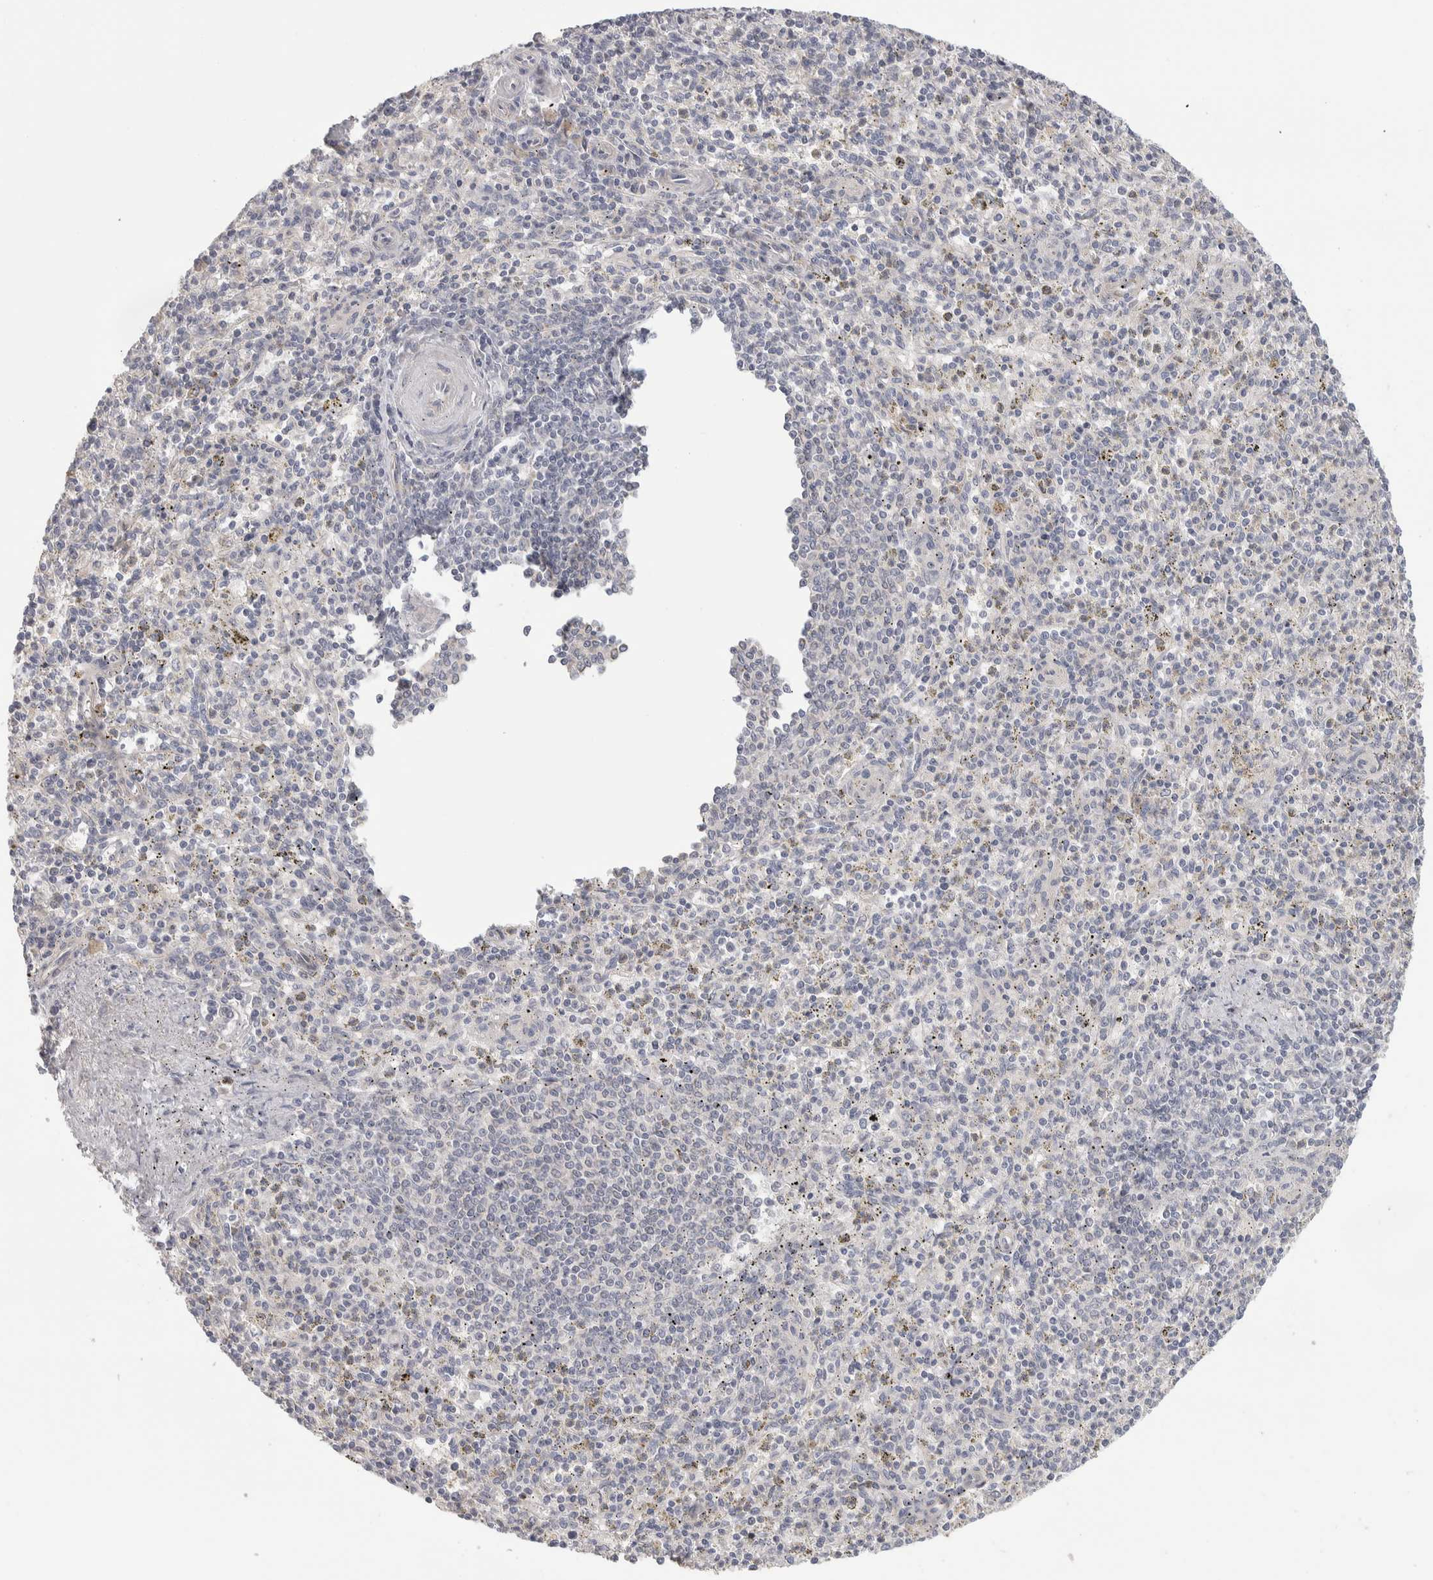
{"staining": {"intensity": "negative", "quantity": "none", "location": "none"}, "tissue": "spleen", "cell_type": "Cells in red pulp", "image_type": "normal", "snomed": [{"axis": "morphology", "description": "Normal tissue, NOS"}, {"axis": "topography", "description": "Spleen"}], "caption": "There is no significant positivity in cells in red pulp of spleen. (Brightfield microscopy of DAB immunohistochemistry at high magnification).", "gene": "DCXR", "patient": {"sex": "male", "age": 72}}